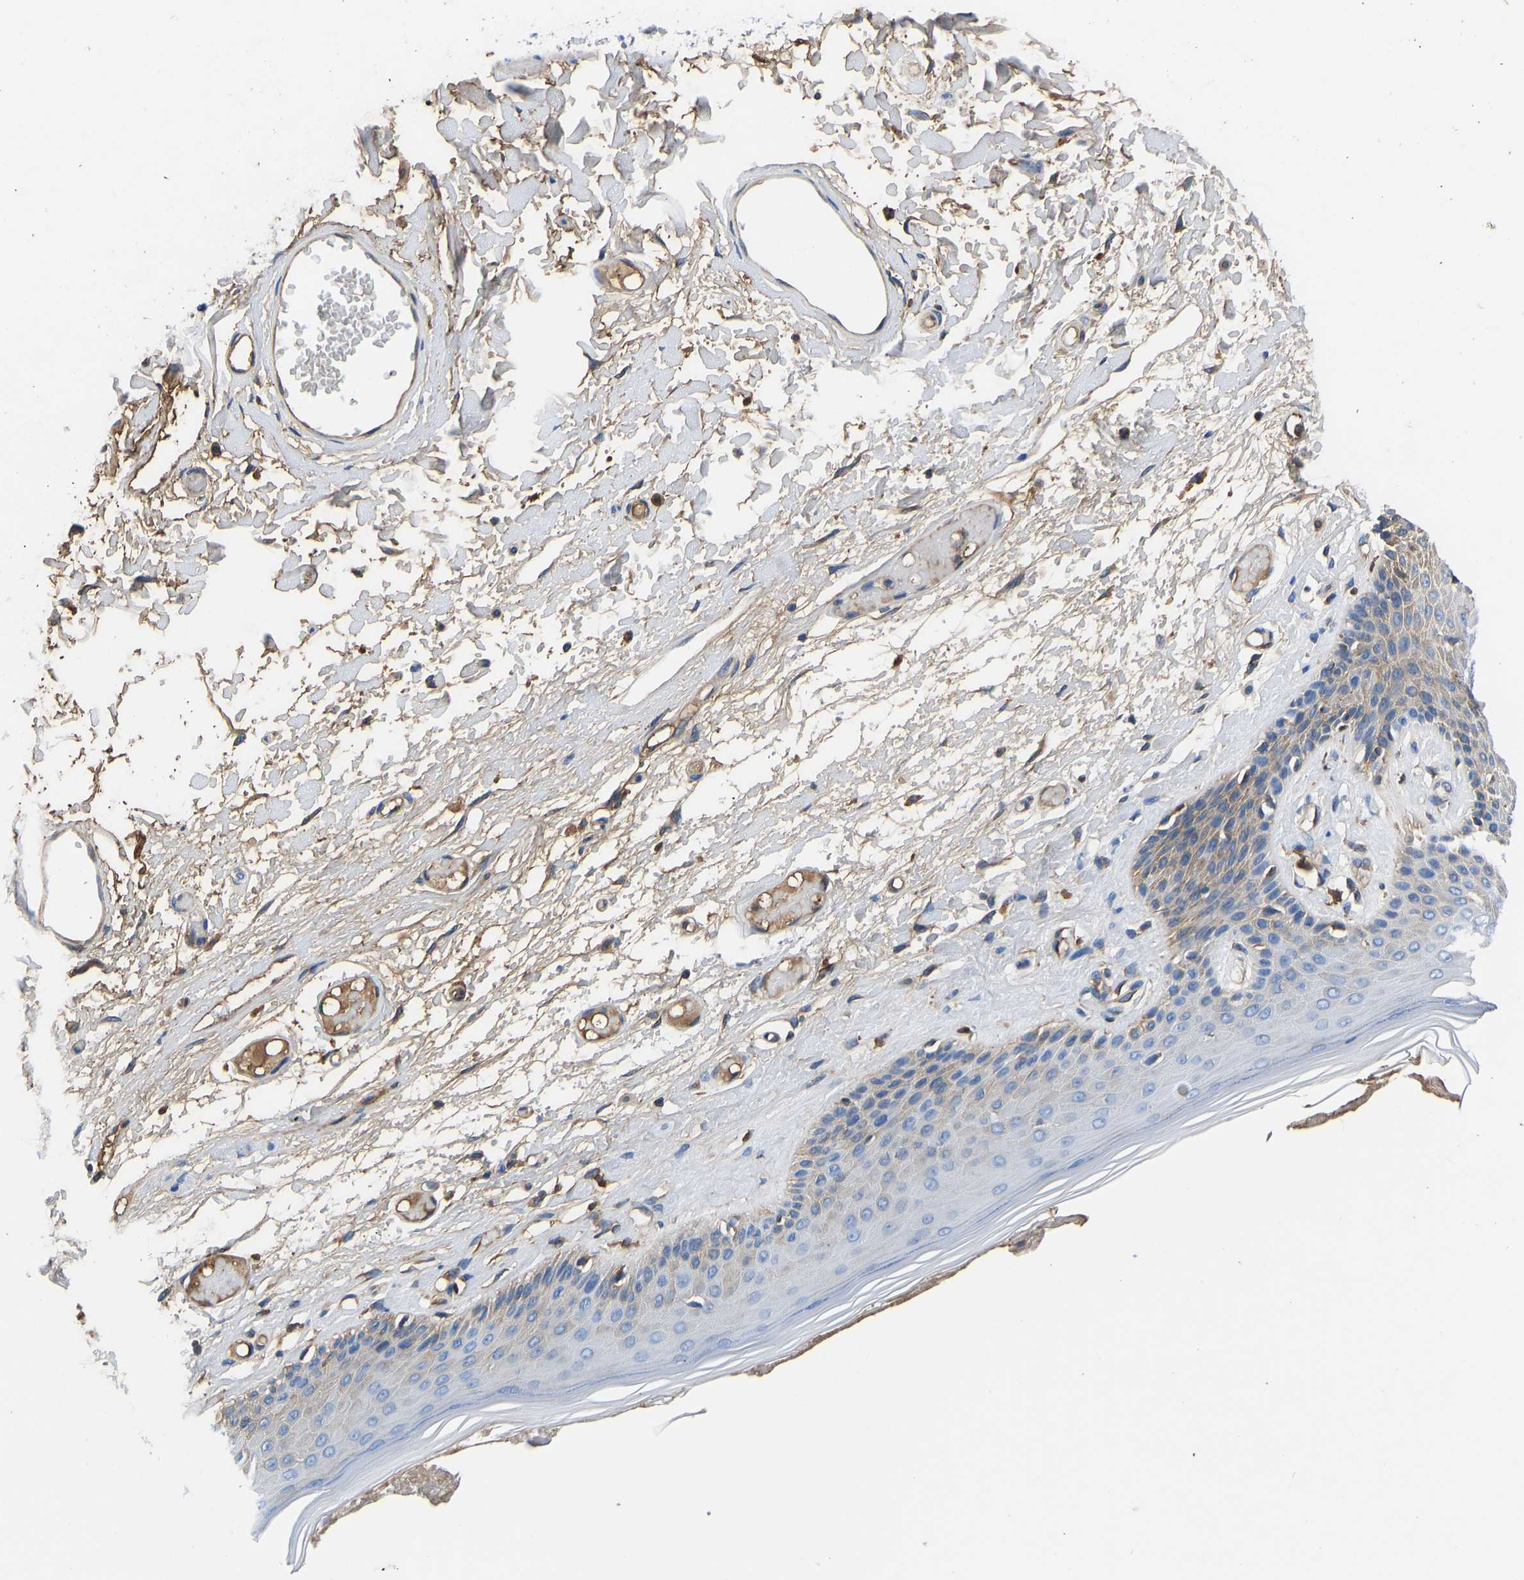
{"staining": {"intensity": "moderate", "quantity": "<25%", "location": "cytoplasmic/membranous"}, "tissue": "skin", "cell_type": "Epidermal cells", "image_type": "normal", "snomed": [{"axis": "morphology", "description": "Normal tissue, NOS"}, {"axis": "topography", "description": "Vulva"}], "caption": "A low amount of moderate cytoplasmic/membranous staining is present in about <25% of epidermal cells in normal skin. The staining is performed using DAB (3,3'-diaminobenzidine) brown chromogen to label protein expression. The nuclei are counter-stained blue using hematoxylin.", "gene": "HSPG2", "patient": {"sex": "female", "age": 73}}